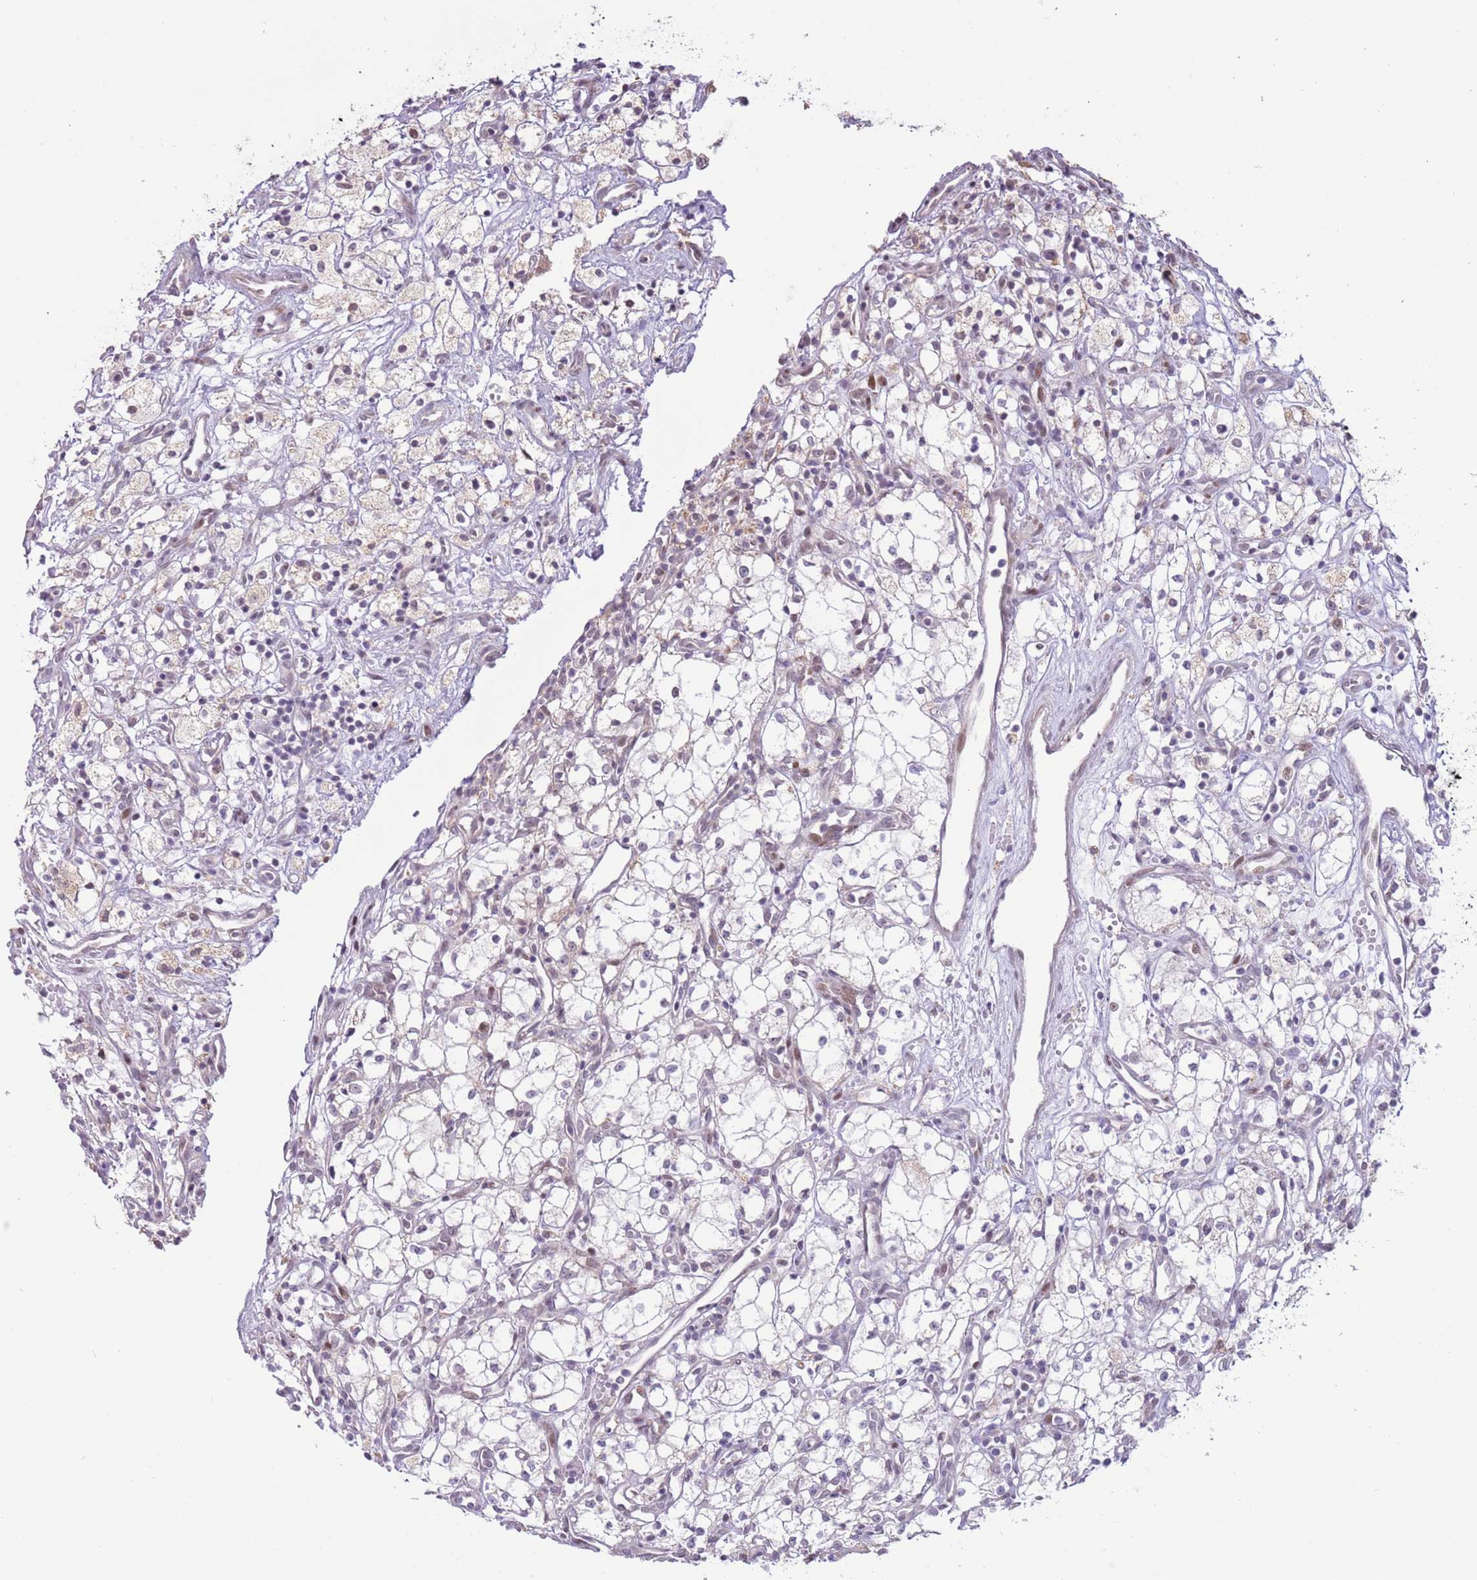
{"staining": {"intensity": "negative", "quantity": "none", "location": "none"}, "tissue": "renal cancer", "cell_type": "Tumor cells", "image_type": "cancer", "snomed": [{"axis": "morphology", "description": "Adenocarcinoma, NOS"}, {"axis": "topography", "description": "Kidney"}], "caption": "An image of human renal adenocarcinoma is negative for staining in tumor cells.", "gene": "MLLT11", "patient": {"sex": "male", "age": 59}}